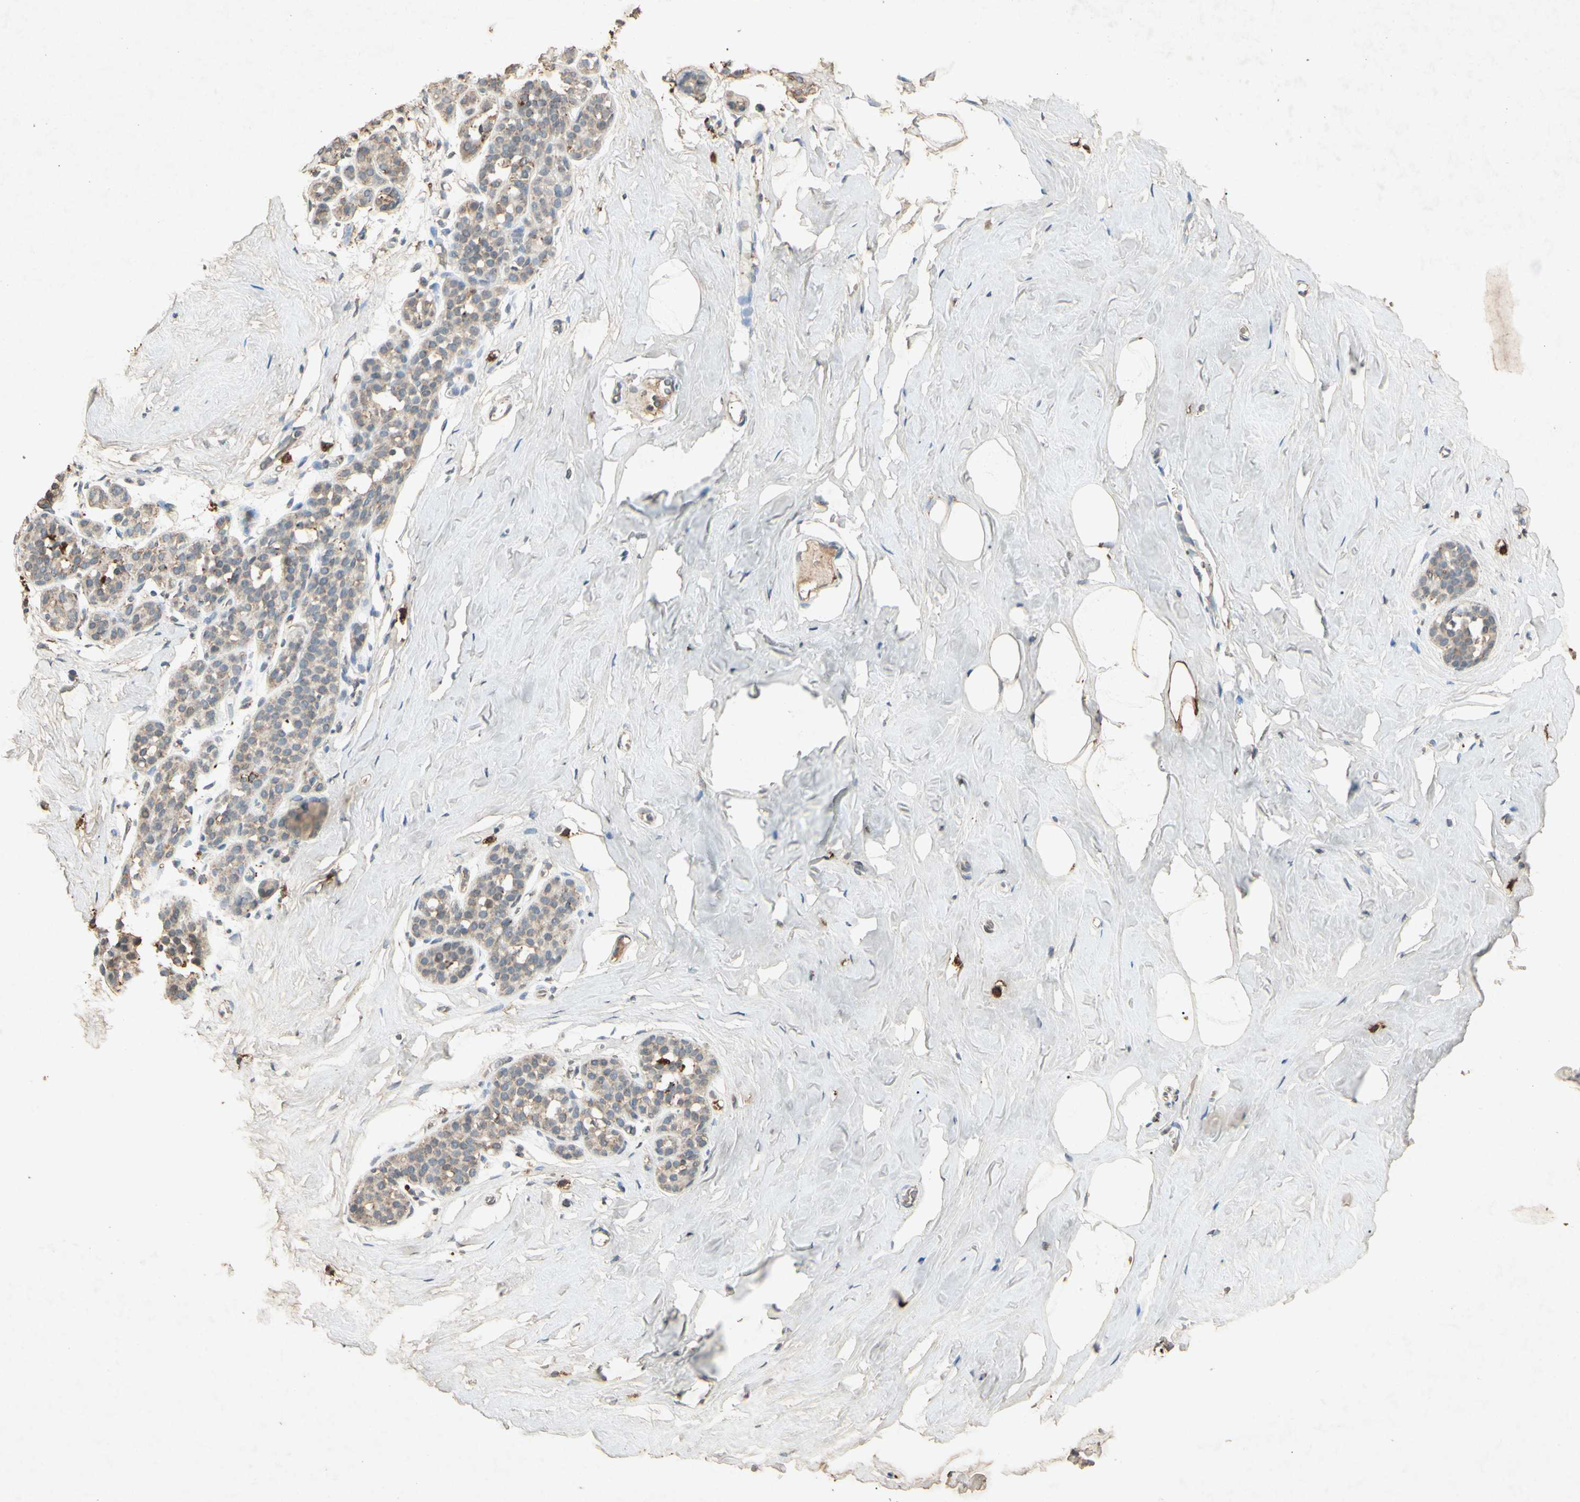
{"staining": {"intensity": "weak", "quantity": ">75%", "location": "cytoplasmic/membranous"}, "tissue": "breast", "cell_type": "Adipocytes", "image_type": "normal", "snomed": [{"axis": "morphology", "description": "Normal tissue, NOS"}, {"axis": "topography", "description": "Breast"}], "caption": "Normal breast exhibits weak cytoplasmic/membranous positivity in approximately >75% of adipocytes The protein is shown in brown color, while the nuclei are stained blue..", "gene": "MSRB1", "patient": {"sex": "female", "age": 75}}